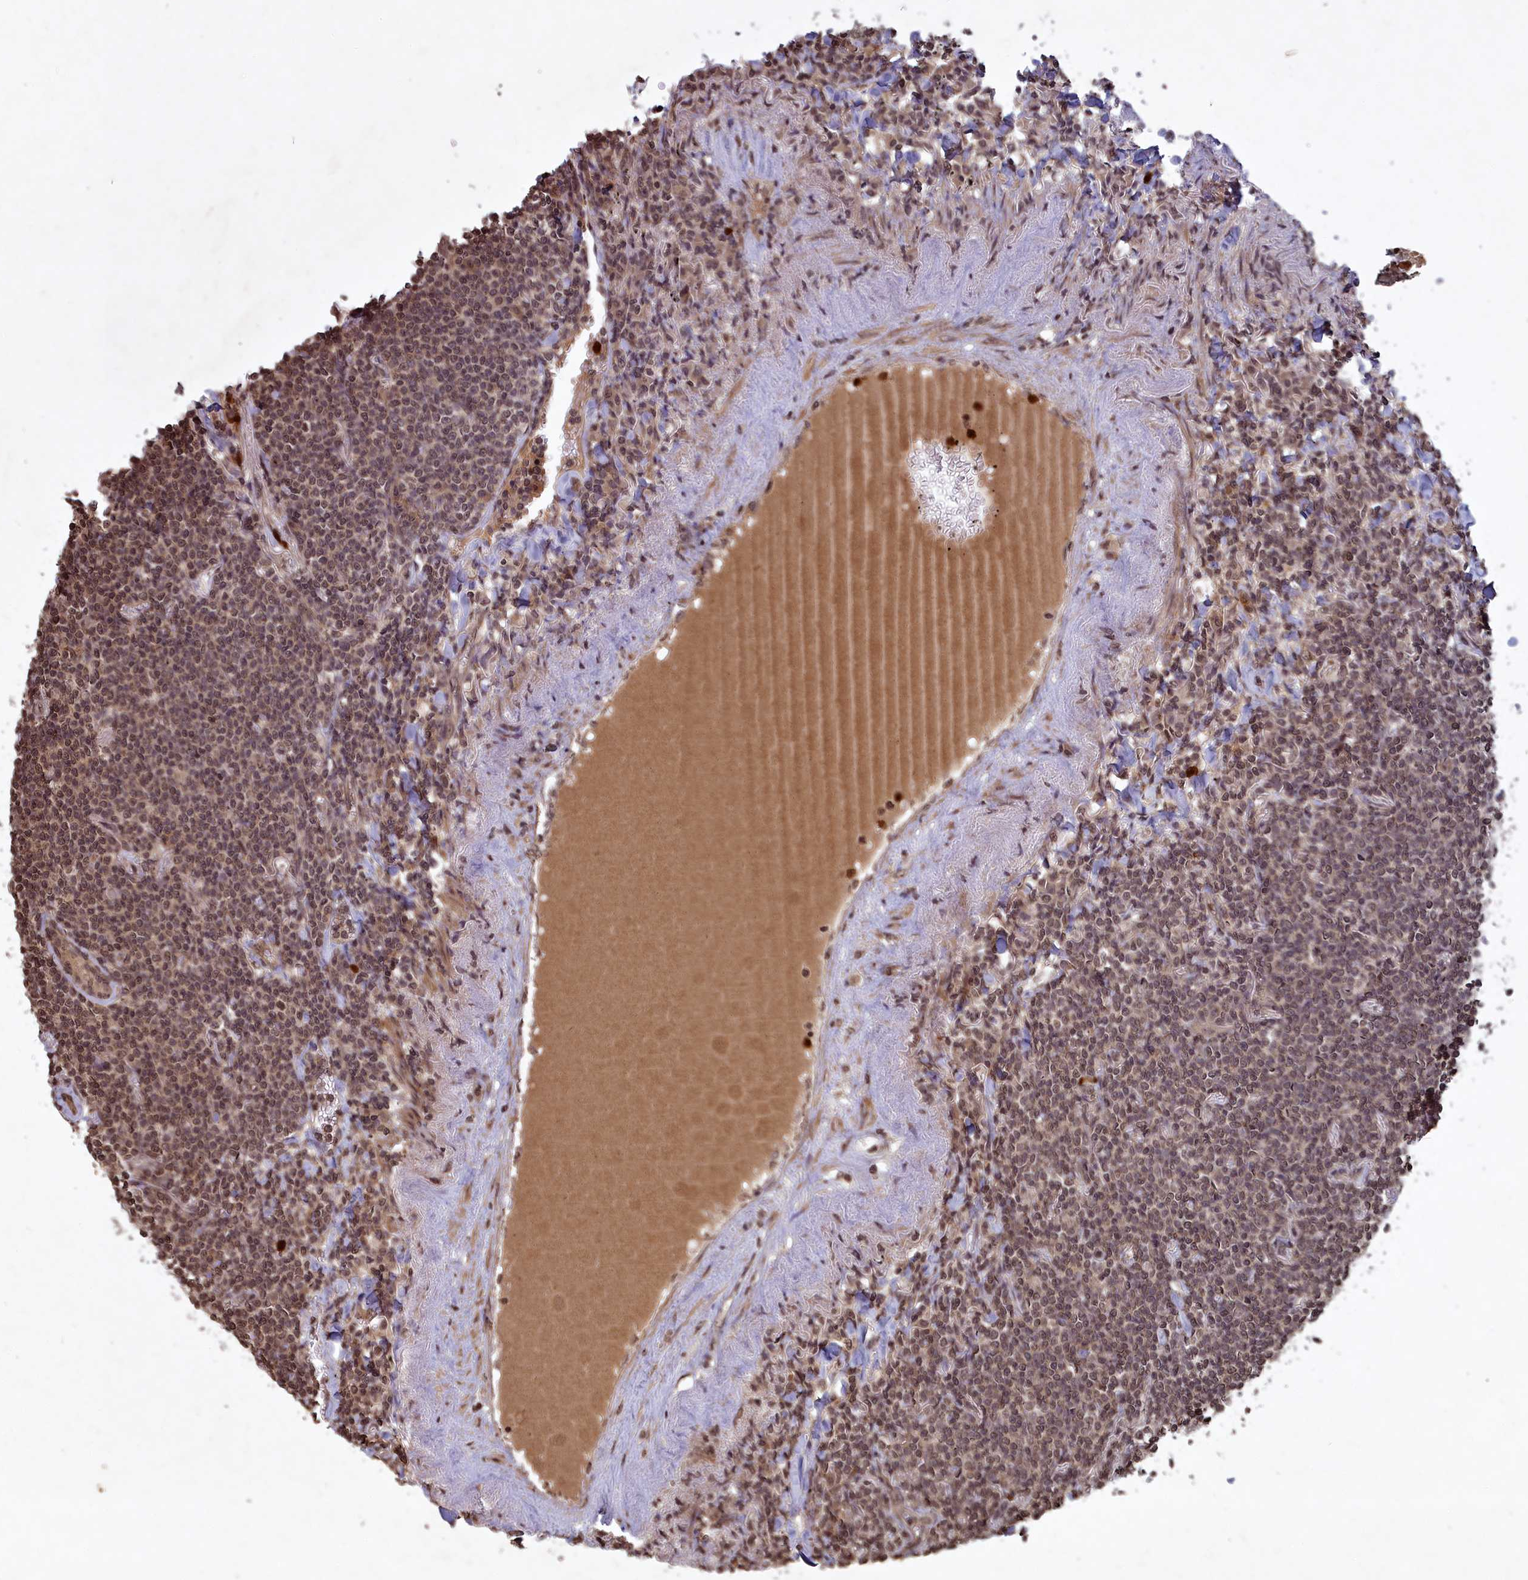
{"staining": {"intensity": "weak", "quantity": "25%-75%", "location": "nuclear"}, "tissue": "lymphoma", "cell_type": "Tumor cells", "image_type": "cancer", "snomed": [{"axis": "morphology", "description": "Malignant lymphoma, non-Hodgkin's type, Low grade"}, {"axis": "topography", "description": "Lung"}], "caption": "Approximately 25%-75% of tumor cells in human lymphoma reveal weak nuclear protein expression as visualized by brown immunohistochemical staining.", "gene": "SRMS", "patient": {"sex": "female", "age": 71}}